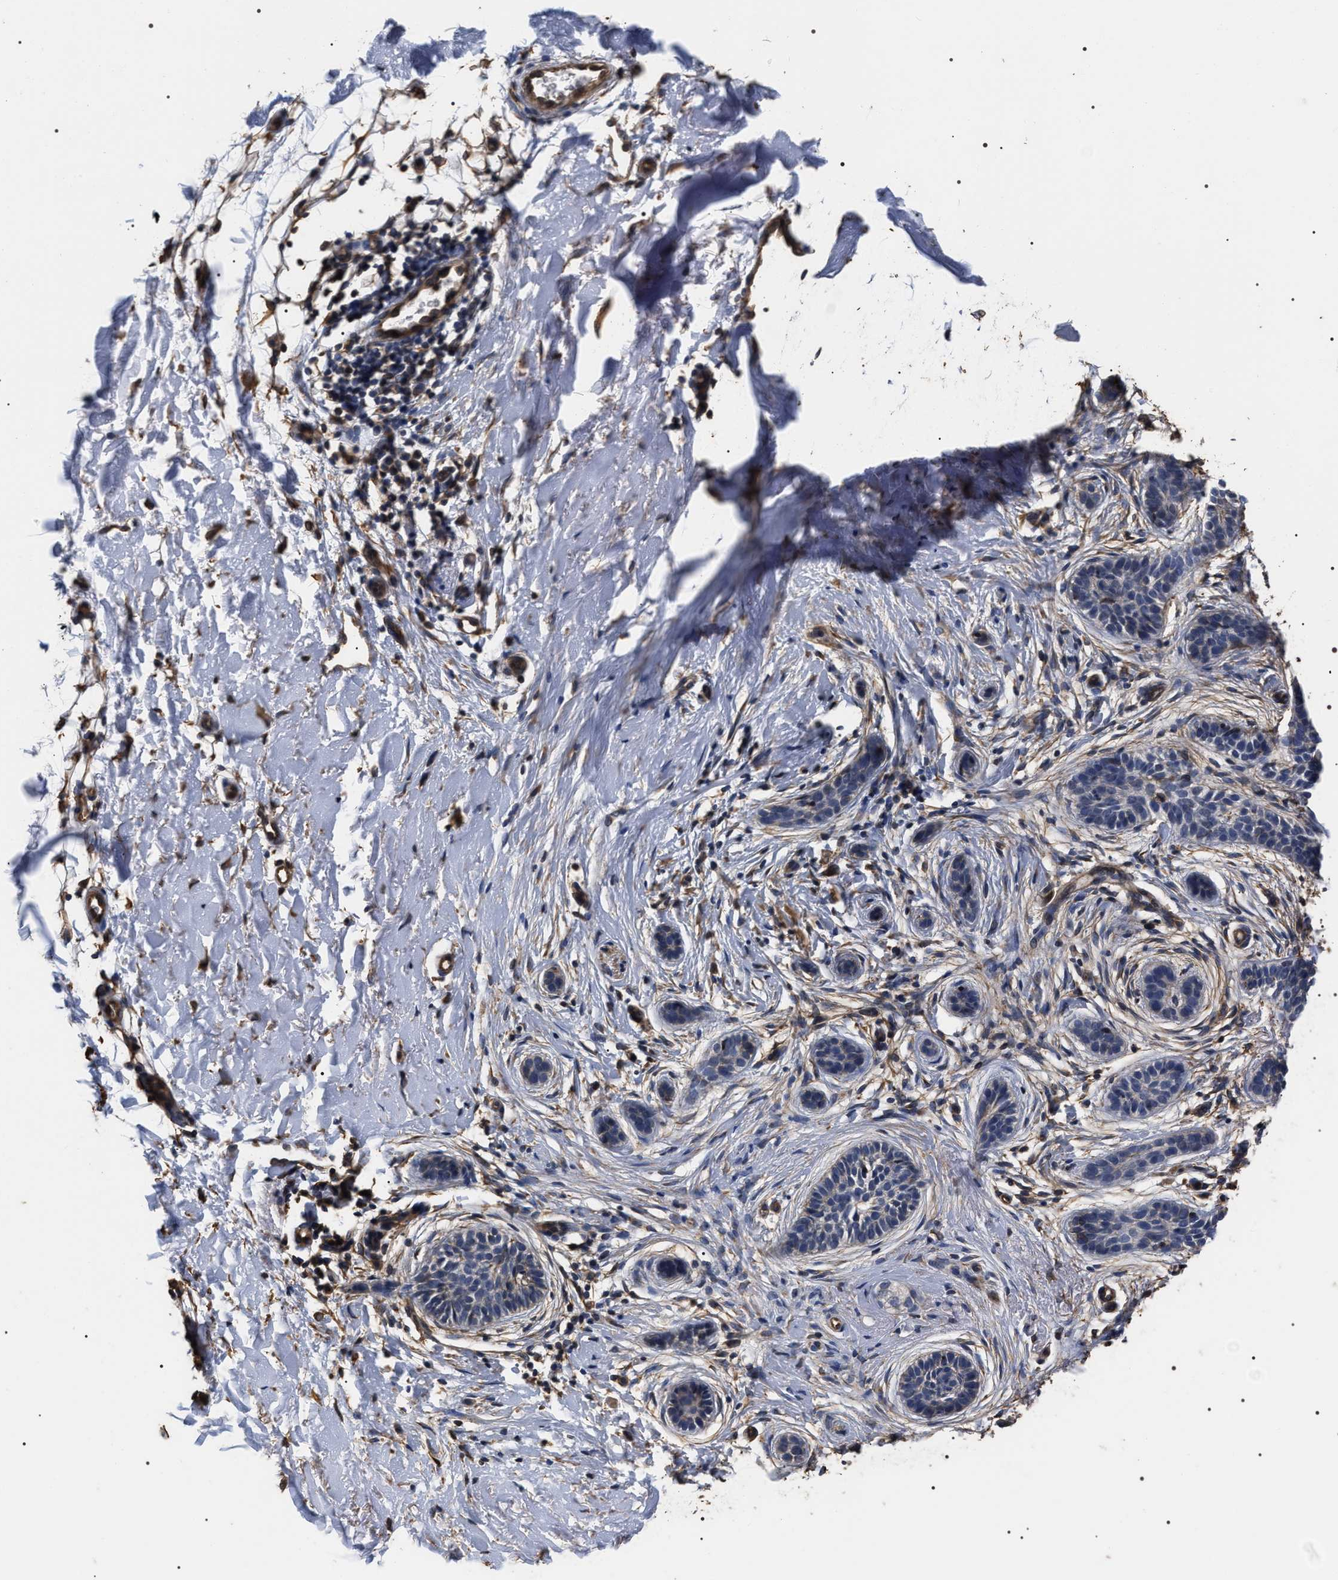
{"staining": {"intensity": "weak", "quantity": "<25%", "location": "cytoplasmic/membranous"}, "tissue": "skin cancer", "cell_type": "Tumor cells", "image_type": "cancer", "snomed": [{"axis": "morphology", "description": "Normal tissue, NOS"}, {"axis": "morphology", "description": "Basal cell carcinoma"}, {"axis": "topography", "description": "Skin"}], "caption": "Immunohistochemistry (IHC) photomicrograph of skin cancer (basal cell carcinoma) stained for a protein (brown), which reveals no staining in tumor cells.", "gene": "TSPAN33", "patient": {"sex": "male", "age": 63}}